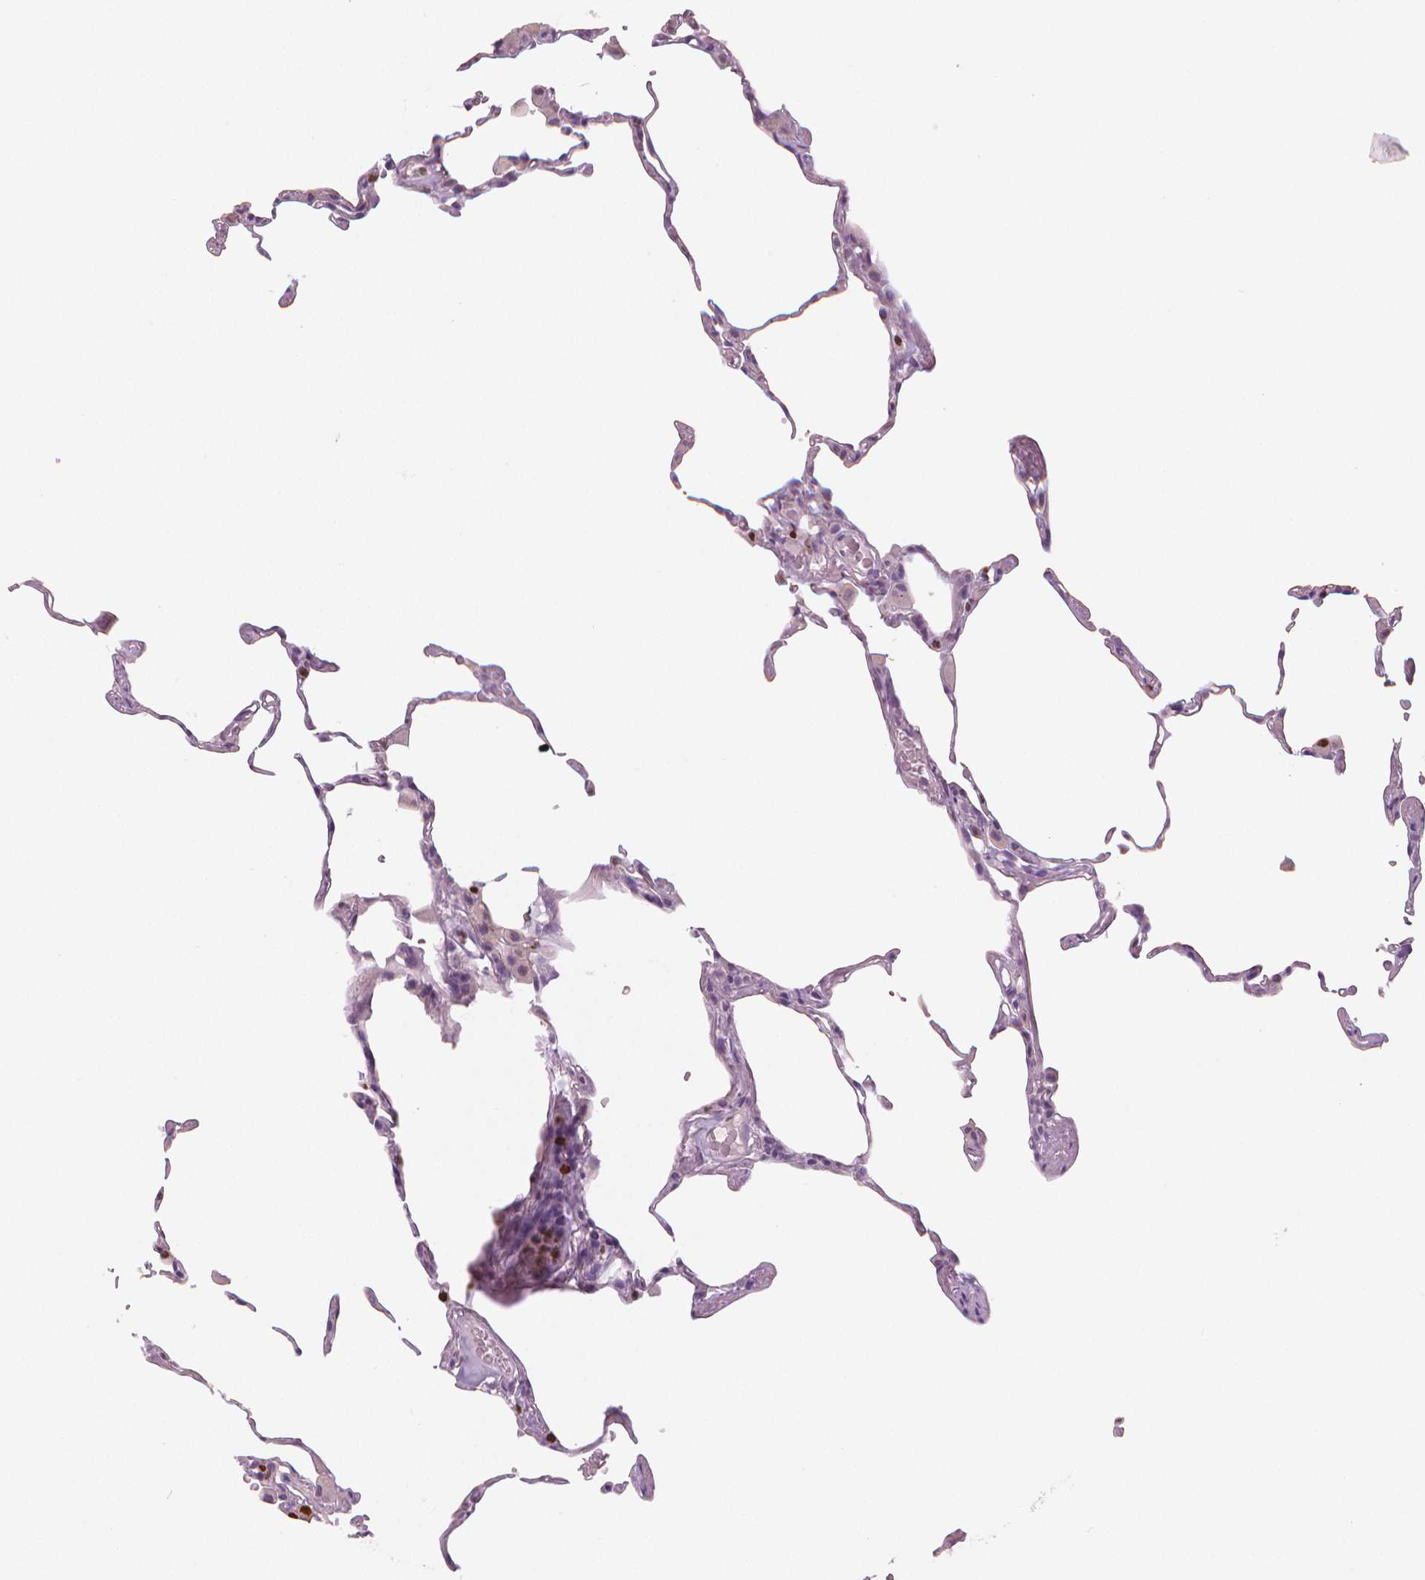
{"staining": {"intensity": "negative", "quantity": "none", "location": "none"}, "tissue": "lung", "cell_type": "Alveolar cells", "image_type": "normal", "snomed": [{"axis": "morphology", "description": "Normal tissue, NOS"}, {"axis": "topography", "description": "Lung"}], "caption": "DAB (3,3'-diaminobenzidine) immunohistochemical staining of benign human lung displays no significant expression in alveolar cells.", "gene": "MKI67", "patient": {"sex": "female", "age": 57}}